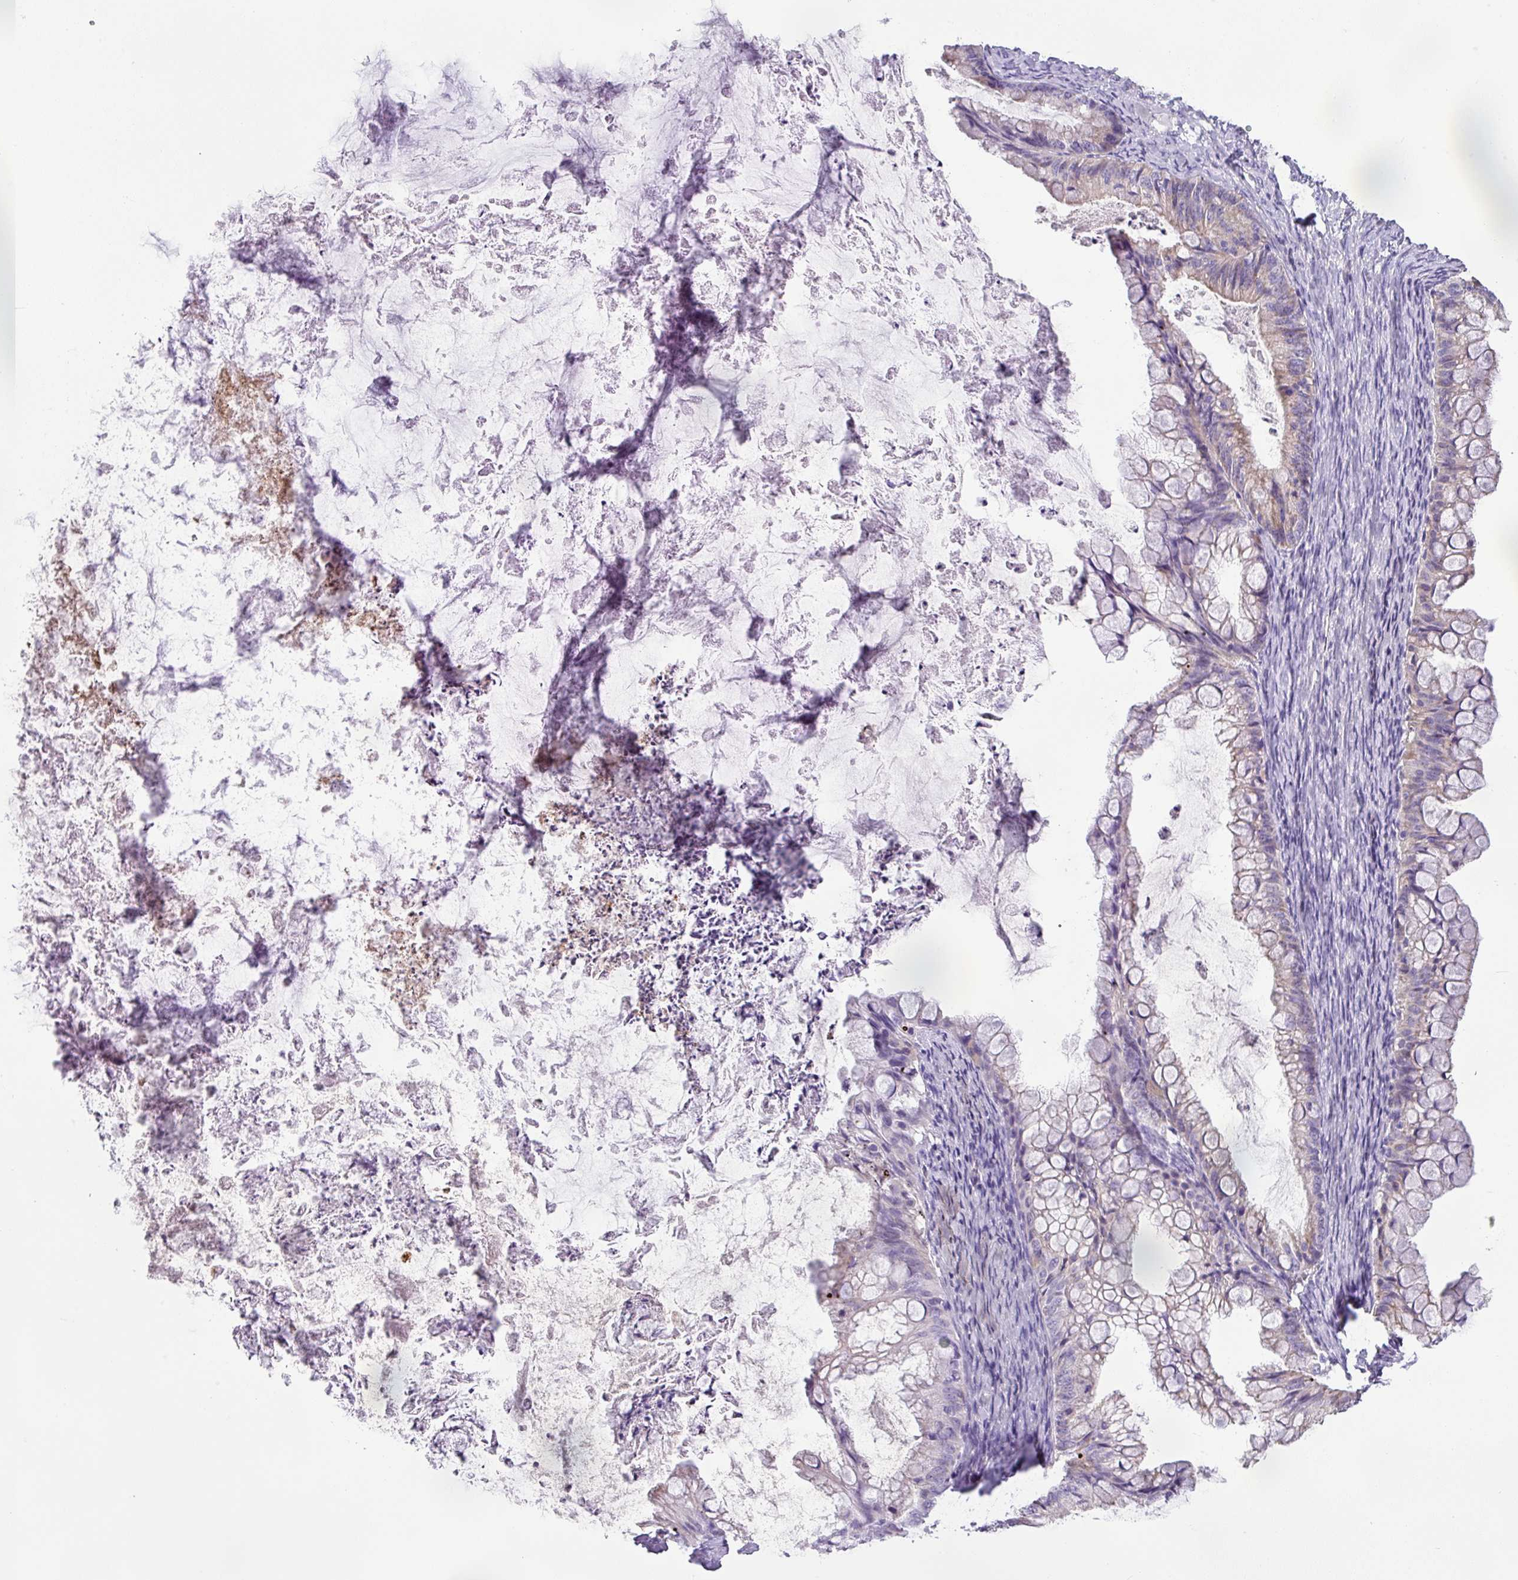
{"staining": {"intensity": "weak", "quantity": "<25%", "location": "cytoplasmic/membranous"}, "tissue": "ovarian cancer", "cell_type": "Tumor cells", "image_type": "cancer", "snomed": [{"axis": "morphology", "description": "Cystadenocarcinoma, mucinous, NOS"}, {"axis": "topography", "description": "Ovary"}], "caption": "The IHC photomicrograph has no significant expression in tumor cells of ovarian cancer tissue.", "gene": "HMCN2", "patient": {"sex": "female", "age": 35}}